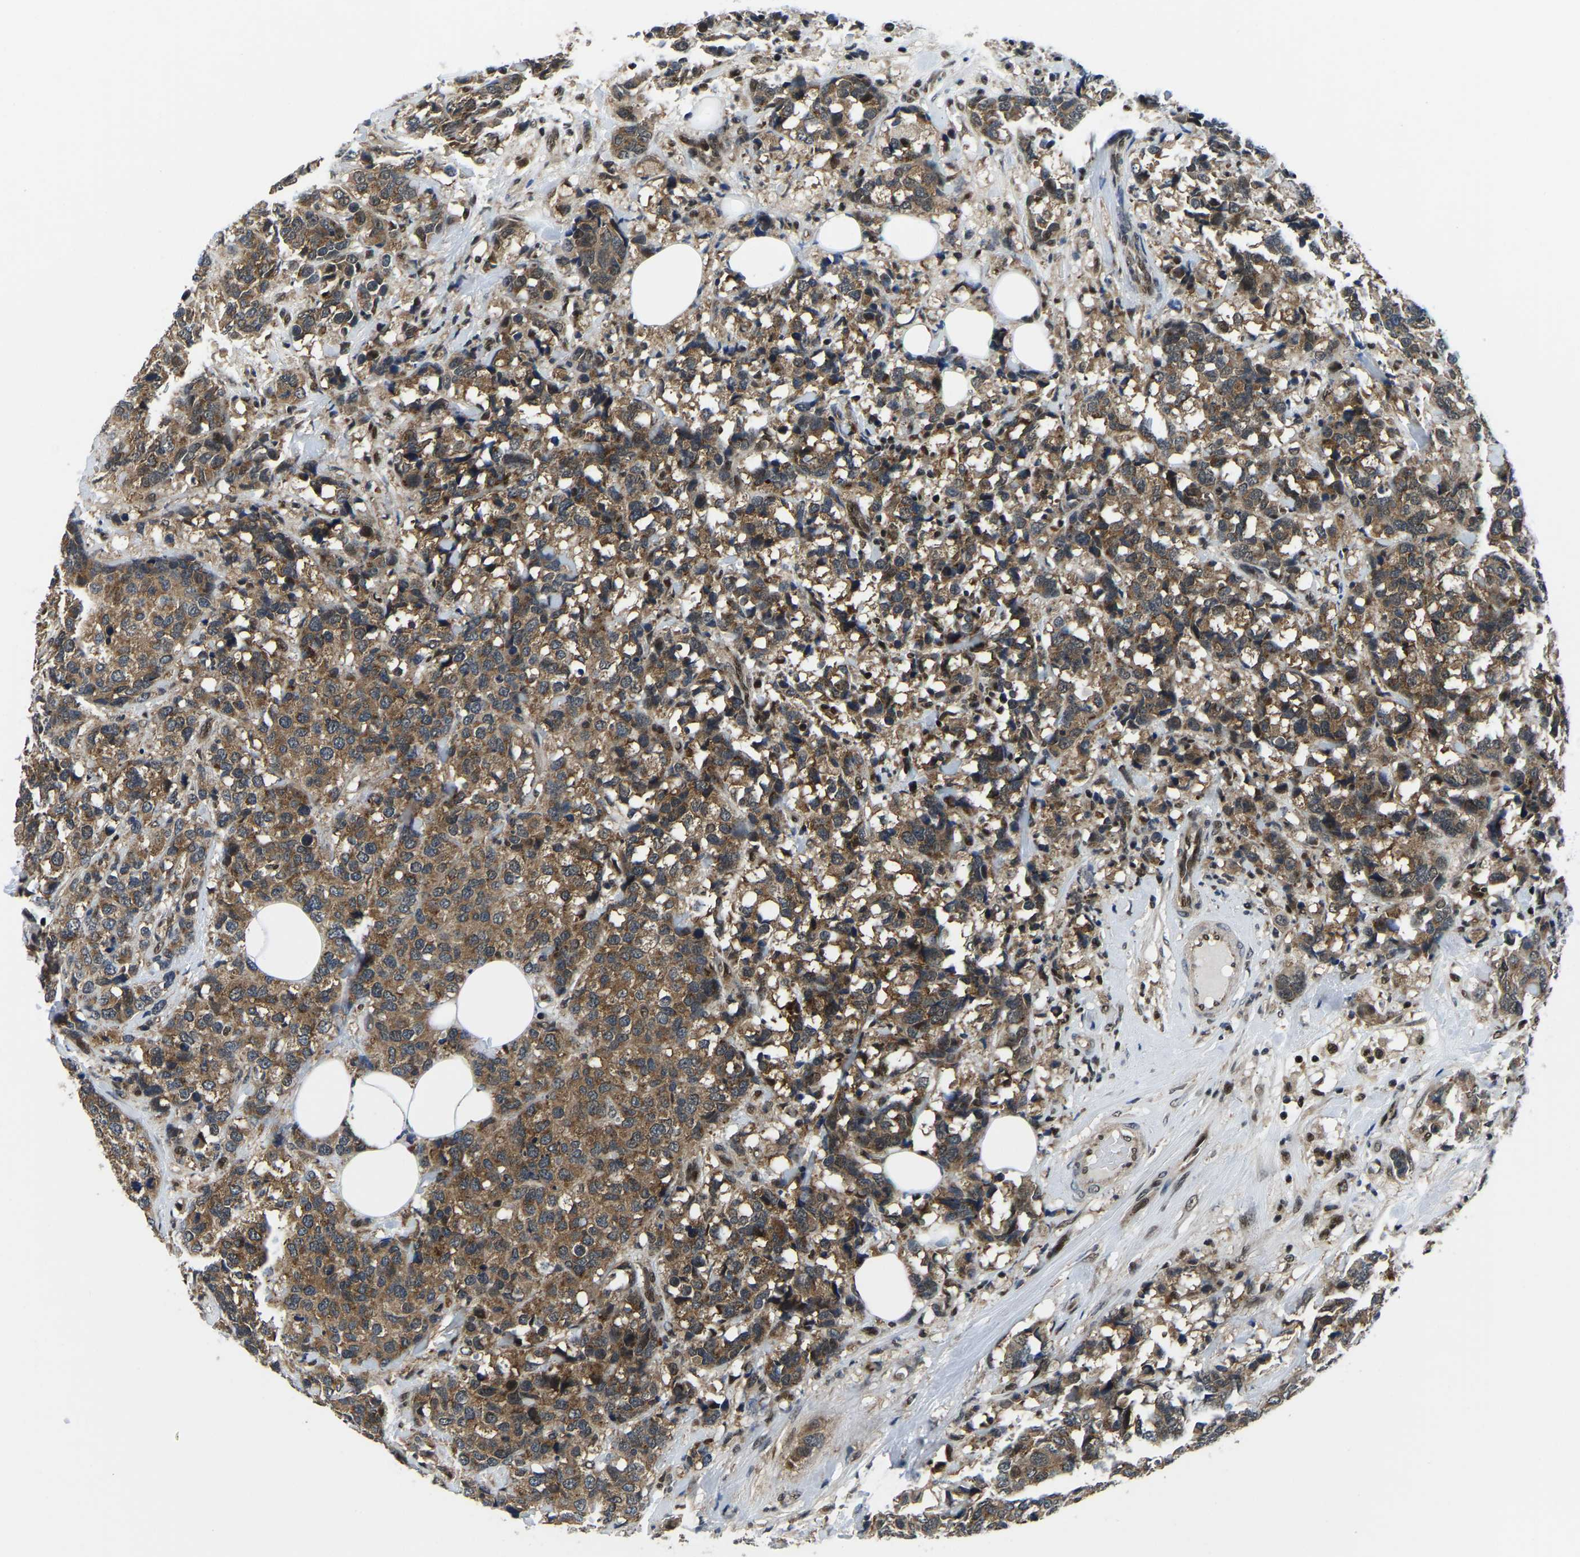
{"staining": {"intensity": "moderate", "quantity": ">75%", "location": "cytoplasmic/membranous"}, "tissue": "breast cancer", "cell_type": "Tumor cells", "image_type": "cancer", "snomed": [{"axis": "morphology", "description": "Lobular carcinoma"}, {"axis": "topography", "description": "Breast"}], "caption": "This is a micrograph of immunohistochemistry (IHC) staining of breast cancer (lobular carcinoma), which shows moderate expression in the cytoplasmic/membranous of tumor cells.", "gene": "DFFA", "patient": {"sex": "female", "age": 59}}